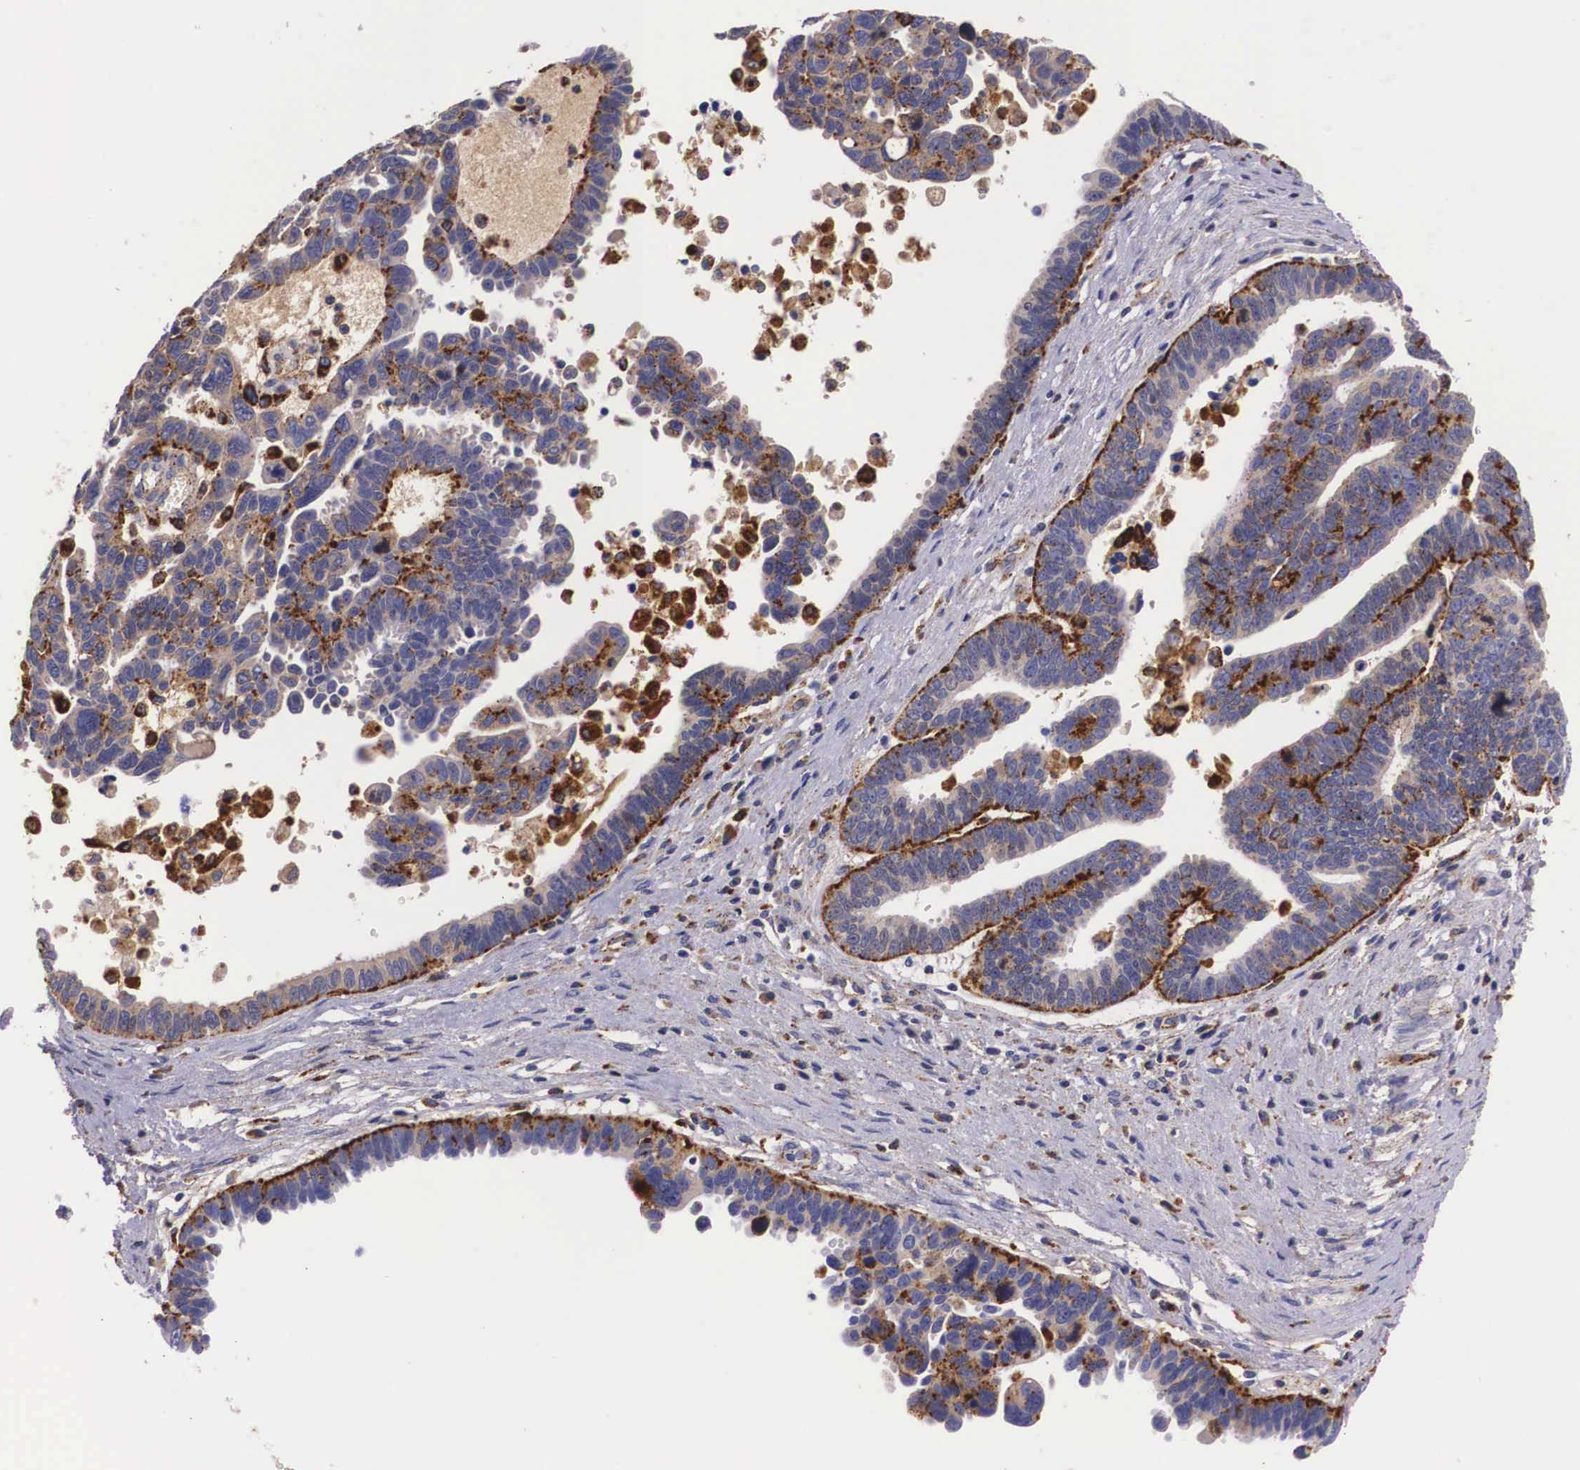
{"staining": {"intensity": "moderate", "quantity": ">75%", "location": "cytoplasmic/membranous"}, "tissue": "ovarian cancer", "cell_type": "Tumor cells", "image_type": "cancer", "snomed": [{"axis": "morphology", "description": "Carcinoma, endometroid"}, {"axis": "morphology", "description": "Cystadenocarcinoma, serous, NOS"}, {"axis": "topography", "description": "Ovary"}], "caption": "Immunohistochemistry image of neoplastic tissue: human ovarian cancer (serous cystadenocarcinoma) stained using IHC shows medium levels of moderate protein expression localized specifically in the cytoplasmic/membranous of tumor cells, appearing as a cytoplasmic/membranous brown color.", "gene": "NAGA", "patient": {"sex": "female", "age": 45}}